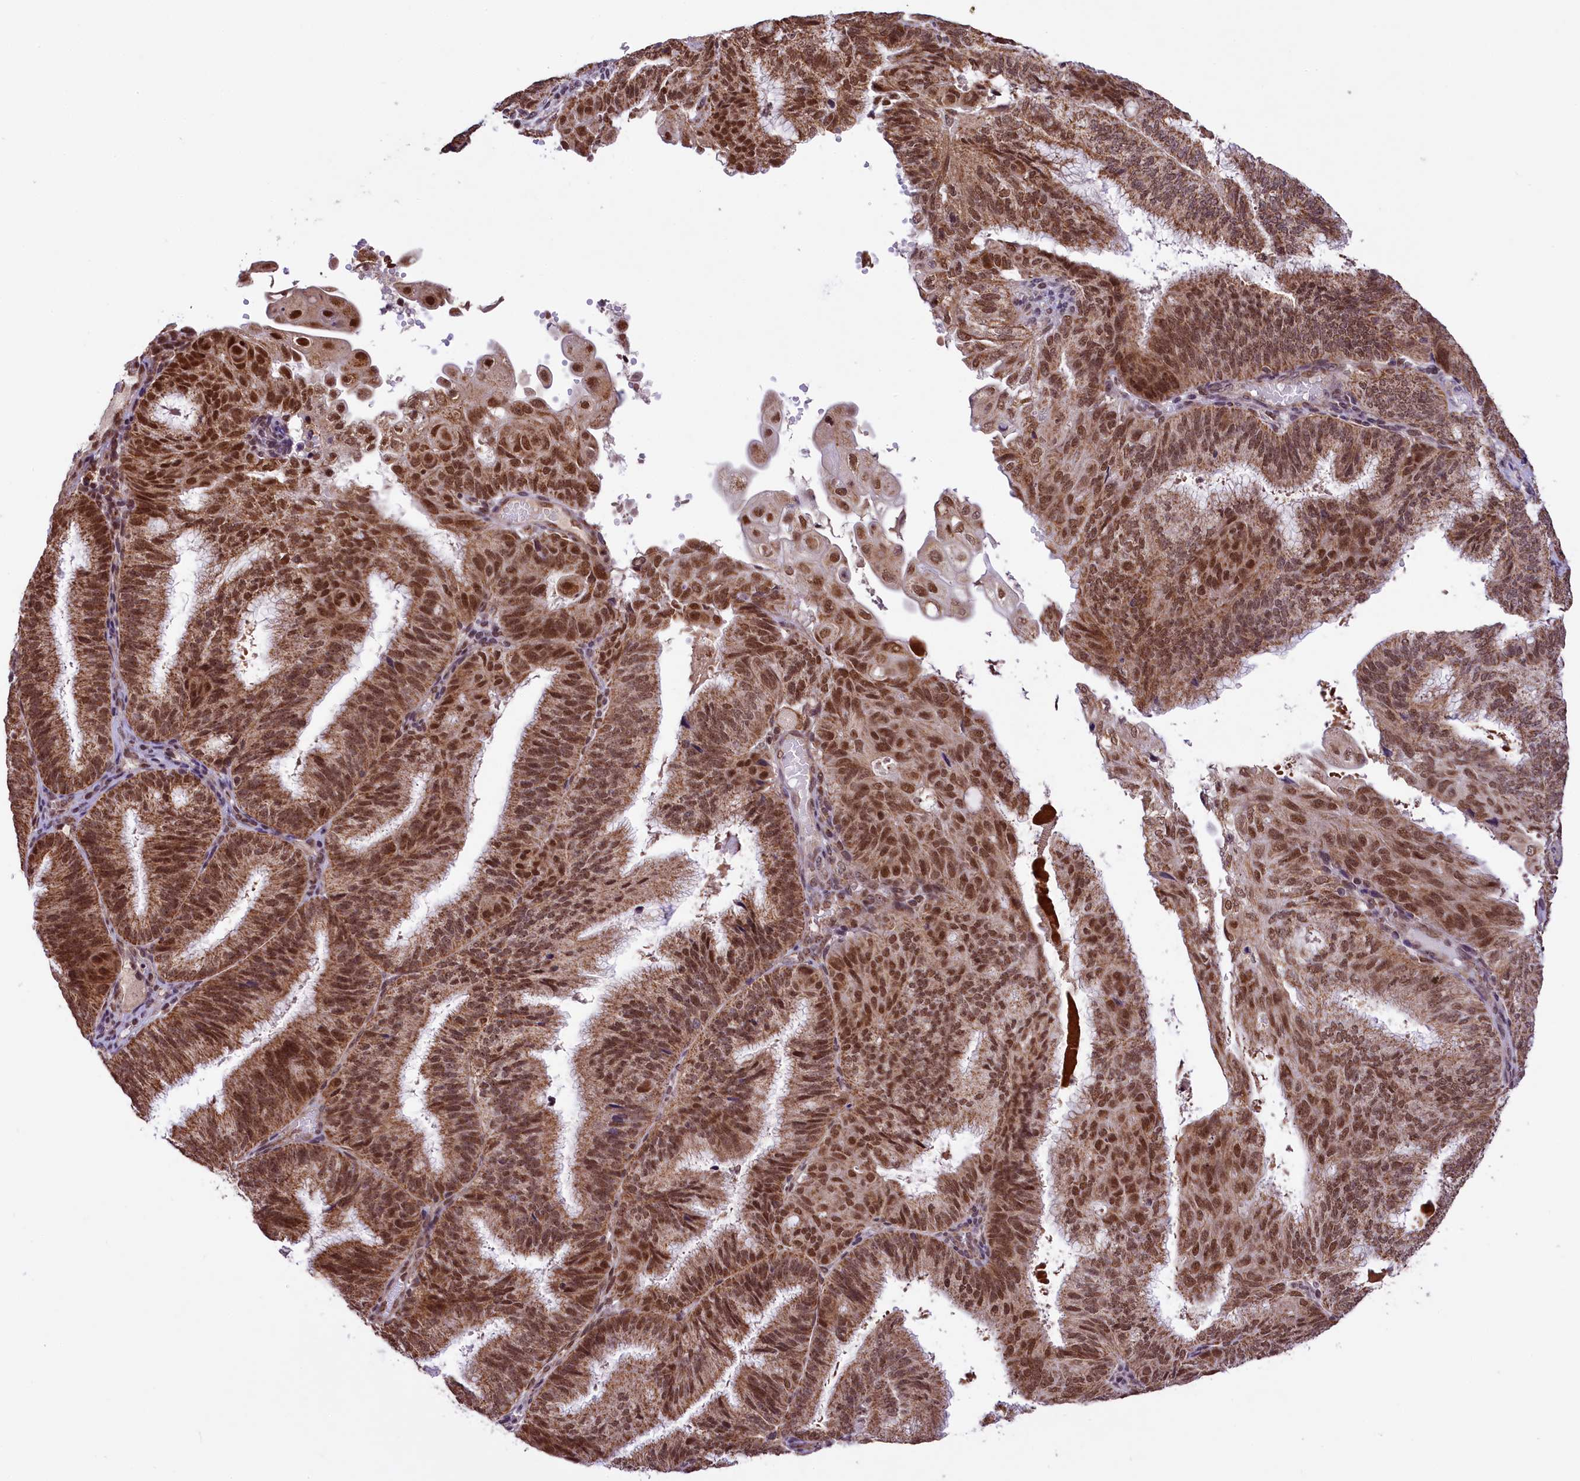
{"staining": {"intensity": "strong", "quantity": ">75%", "location": "cytoplasmic/membranous,nuclear"}, "tissue": "endometrial cancer", "cell_type": "Tumor cells", "image_type": "cancer", "snomed": [{"axis": "morphology", "description": "Adenocarcinoma, NOS"}, {"axis": "topography", "description": "Endometrium"}], "caption": "Endometrial adenocarcinoma stained for a protein exhibits strong cytoplasmic/membranous and nuclear positivity in tumor cells.", "gene": "PAF1", "patient": {"sex": "female", "age": 49}}